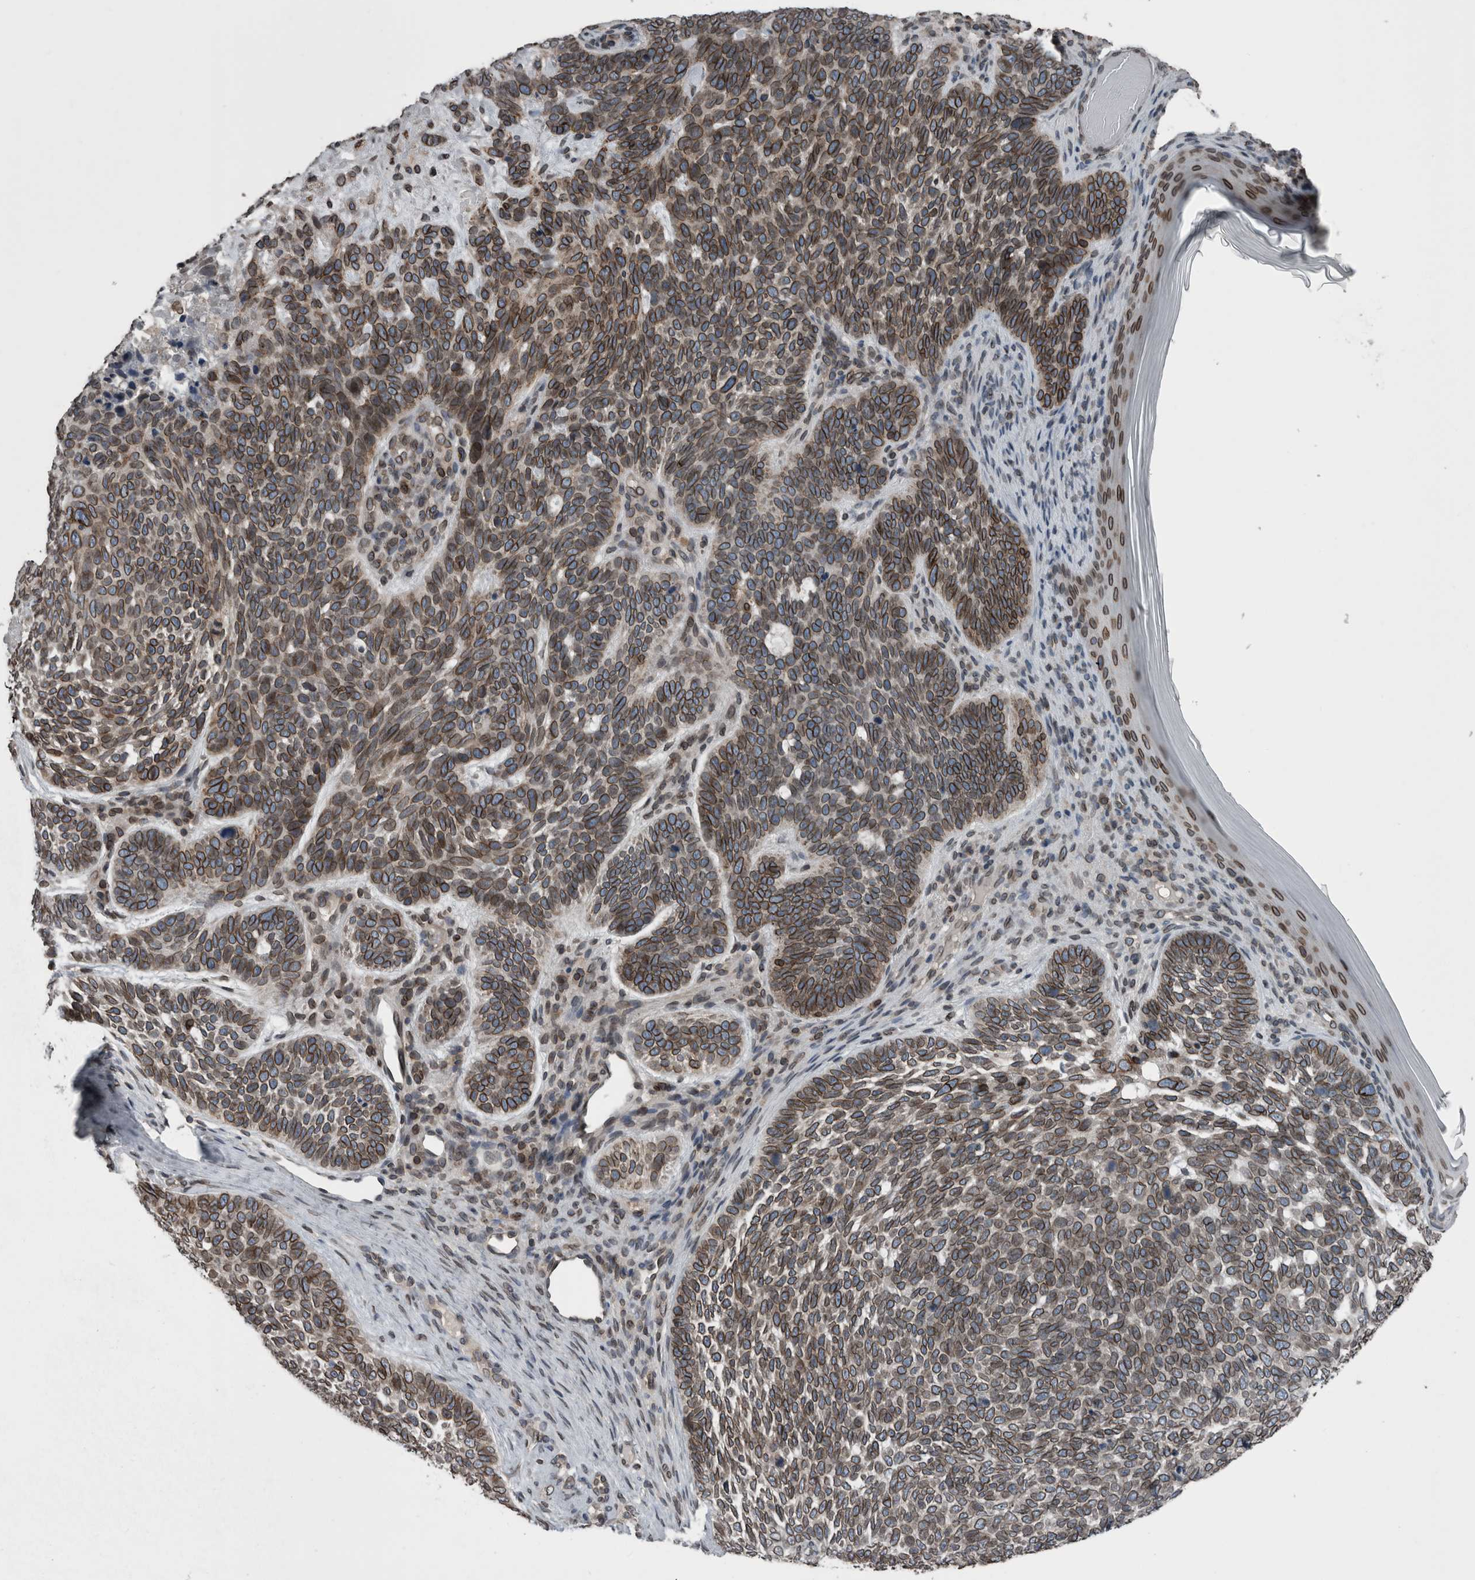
{"staining": {"intensity": "strong", "quantity": ">75%", "location": "cytoplasmic/membranous,nuclear"}, "tissue": "skin cancer", "cell_type": "Tumor cells", "image_type": "cancer", "snomed": [{"axis": "morphology", "description": "Basal cell carcinoma"}, {"axis": "topography", "description": "Skin"}], "caption": "Protein expression by IHC displays strong cytoplasmic/membranous and nuclear expression in approximately >75% of tumor cells in skin cancer (basal cell carcinoma).", "gene": "RANBP2", "patient": {"sex": "female", "age": 85}}